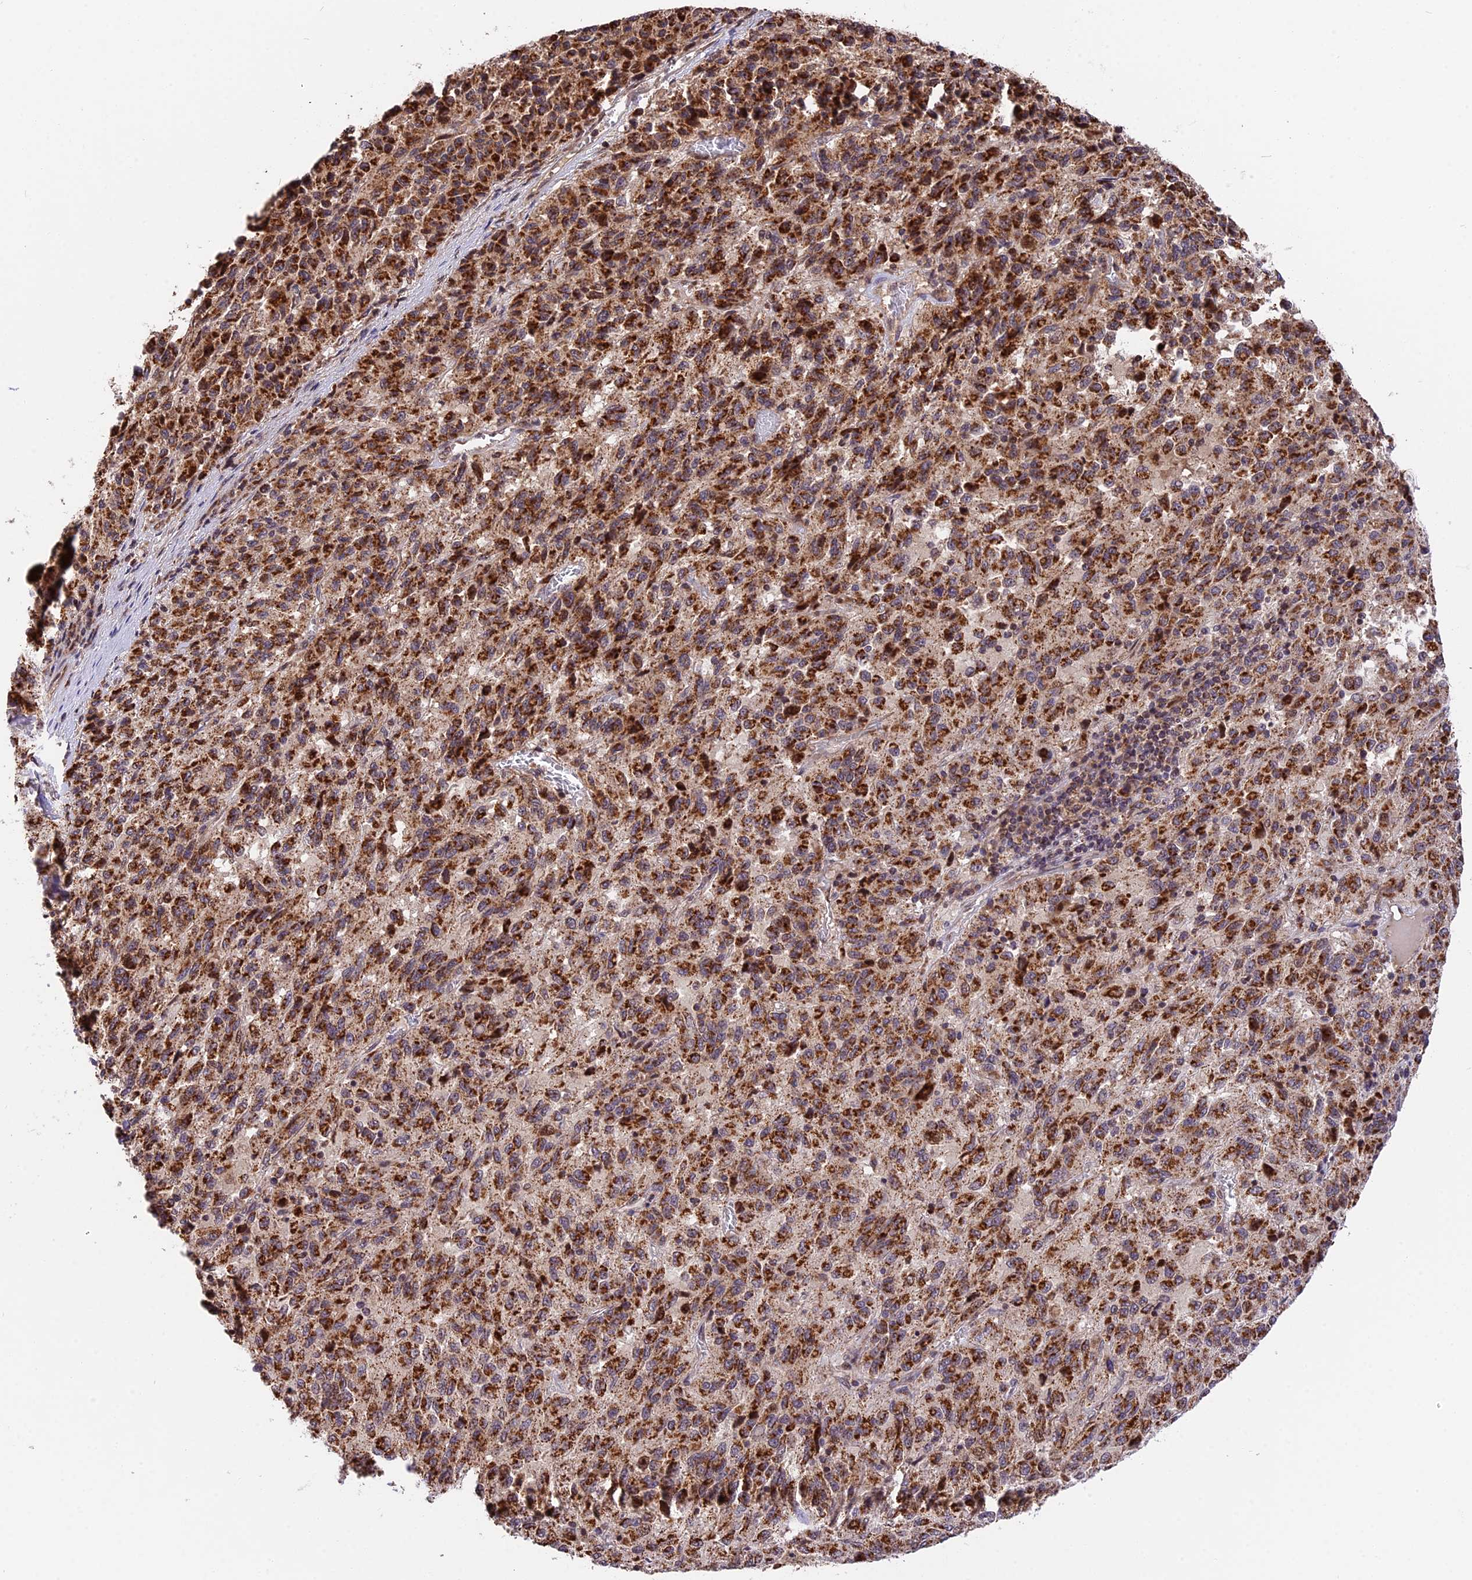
{"staining": {"intensity": "strong", "quantity": ">75%", "location": "cytoplasmic/membranous"}, "tissue": "melanoma", "cell_type": "Tumor cells", "image_type": "cancer", "snomed": [{"axis": "morphology", "description": "Malignant melanoma, Metastatic site"}, {"axis": "topography", "description": "Lung"}], "caption": "A photomicrograph showing strong cytoplasmic/membranous staining in about >75% of tumor cells in melanoma, as visualized by brown immunohistochemical staining.", "gene": "RERGL", "patient": {"sex": "male", "age": 64}}